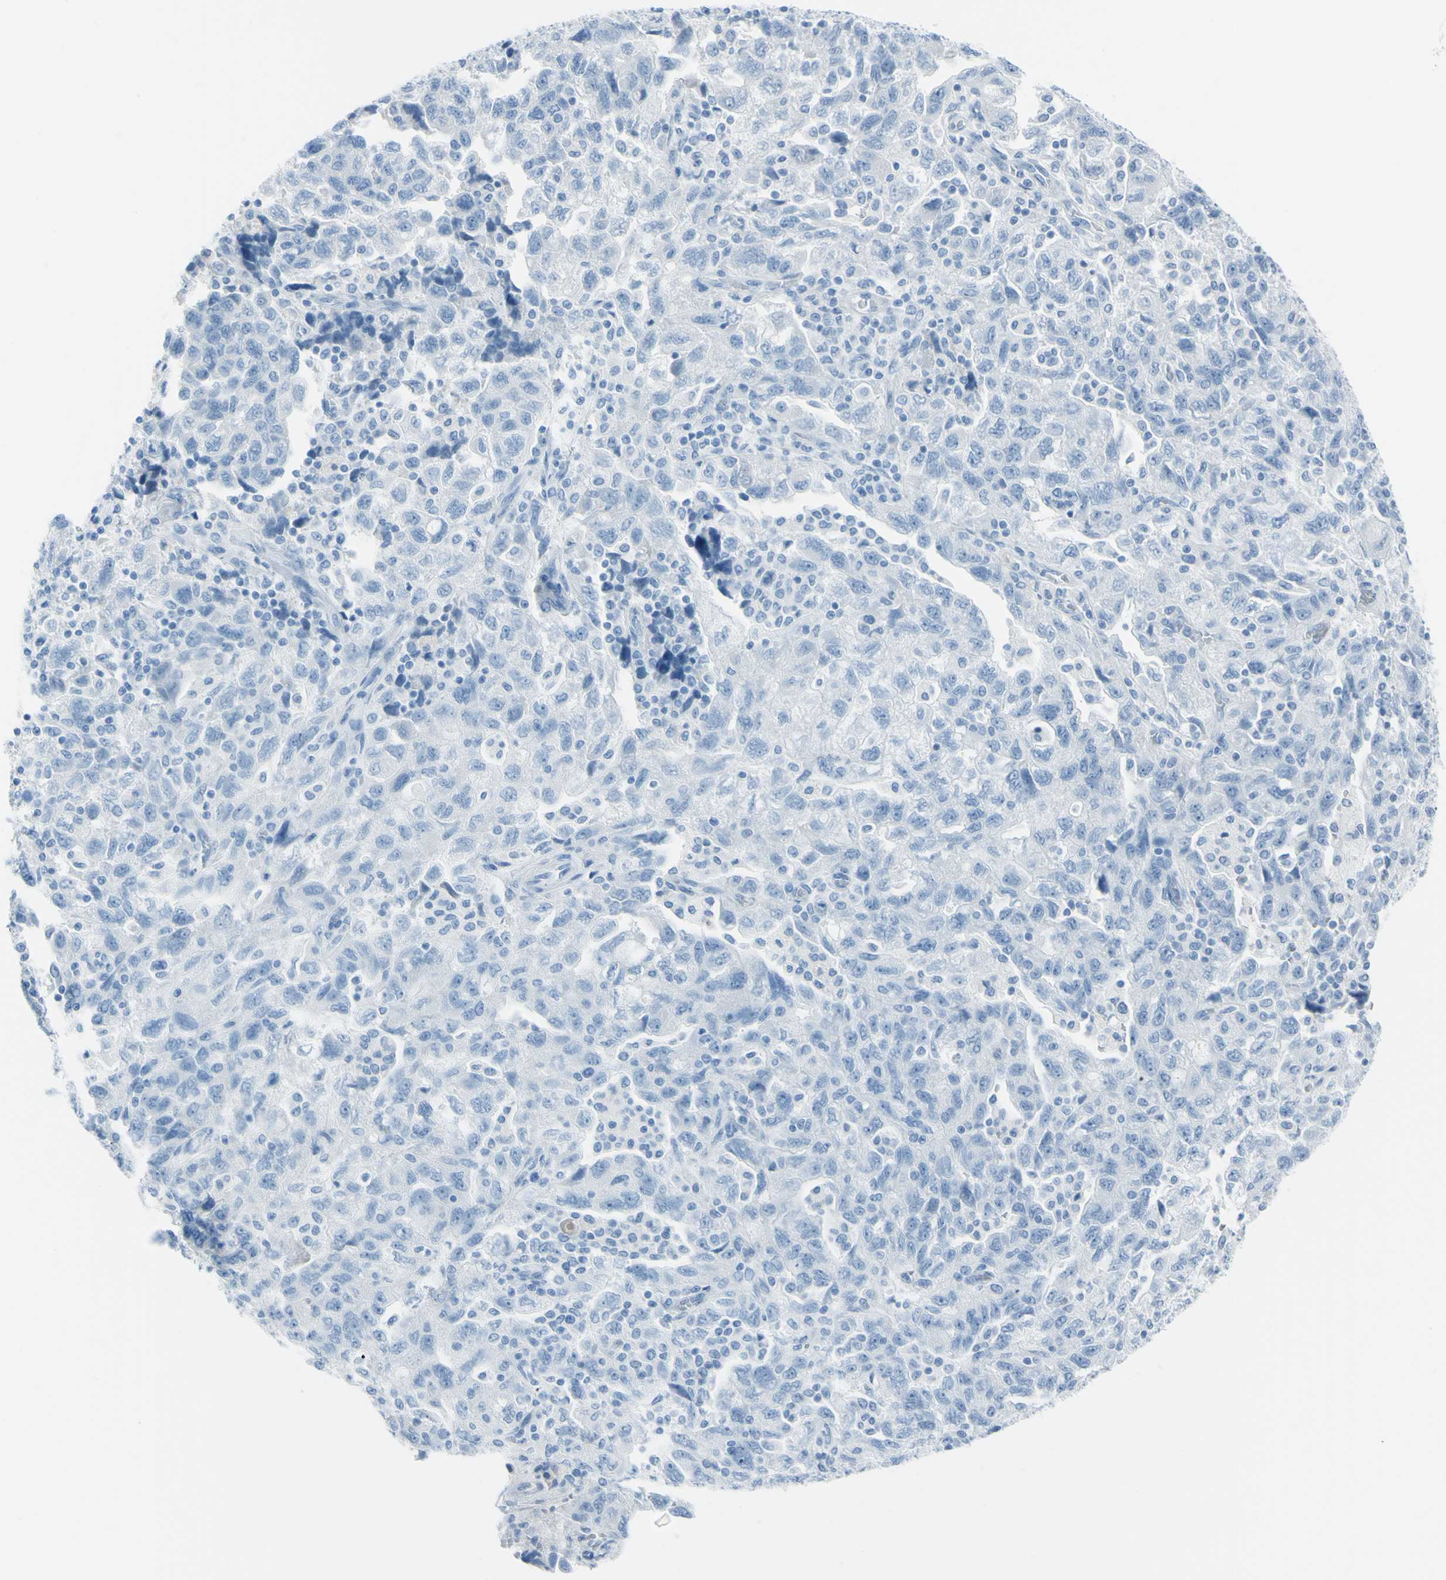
{"staining": {"intensity": "negative", "quantity": "none", "location": "none"}, "tissue": "ovarian cancer", "cell_type": "Tumor cells", "image_type": "cancer", "snomed": [{"axis": "morphology", "description": "Carcinoma, NOS"}, {"axis": "morphology", "description": "Cystadenocarcinoma, serous, NOS"}, {"axis": "topography", "description": "Ovary"}], "caption": "Immunohistochemistry (IHC) micrograph of neoplastic tissue: ovarian serous cystadenocarcinoma stained with DAB demonstrates no significant protein staining in tumor cells.", "gene": "TFPI2", "patient": {"sex": "female", "age": 69}}